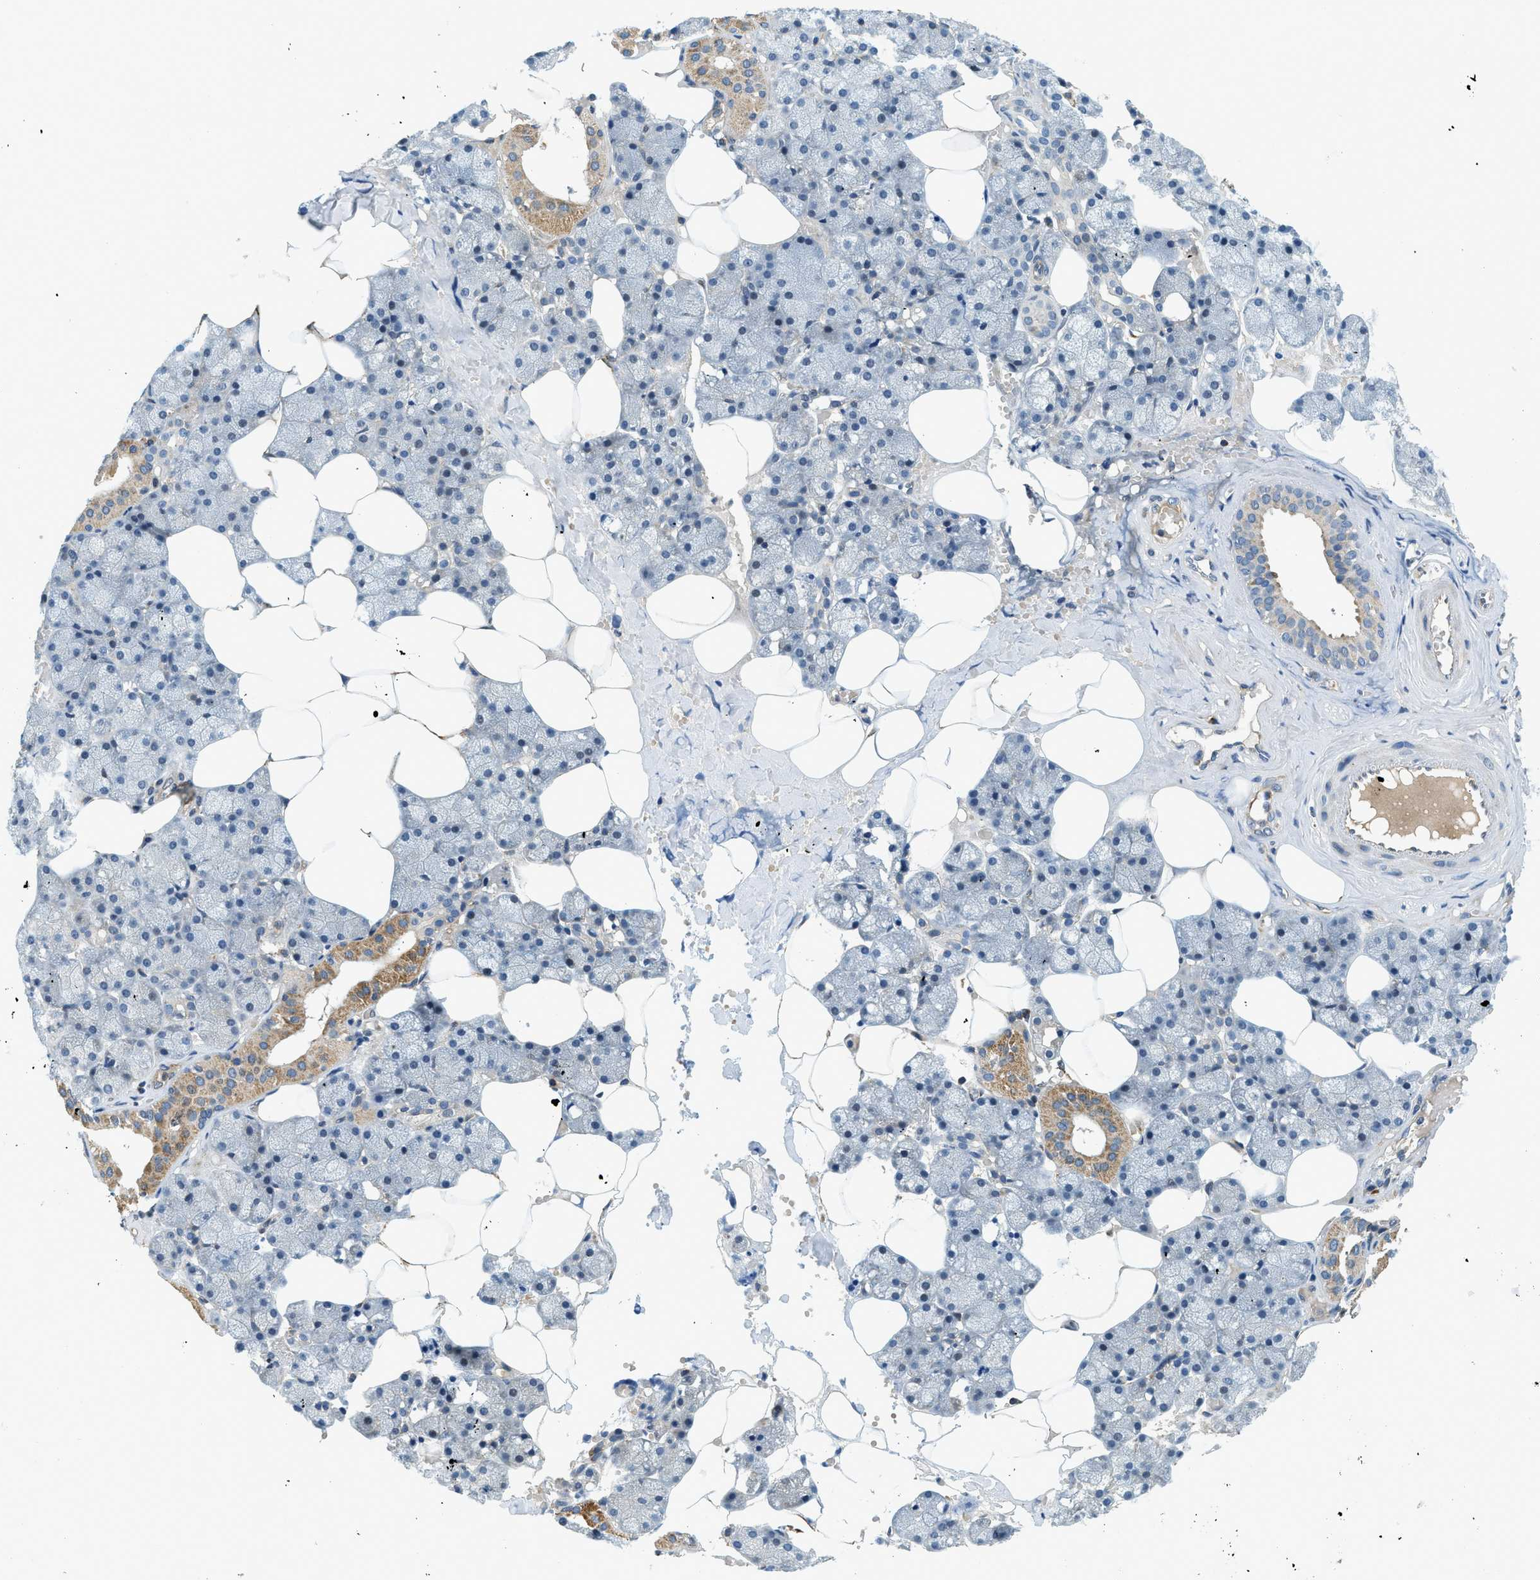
{"staining": {"intensity": "moderate", "quantity": "<25%", "location": "cytoplasmic/membranous"}, "tissue": "salivary gland", "cell_type": "Glandular cells", "image_type": "normal", "snomed": [{"axis": "morphology", "description": "Normal tissue, NOS"}, {"axis": "topography", "description": "Salivary gland"}], "caption": "This micrograph exhibits IHC staining of unremarkable human salivary gland, with low moderate cytoplasmic/membranous staining in approximately <25% of glandular cells.", "gene": "KCNK1", "patient": {"sex": "male", "age": 62}}